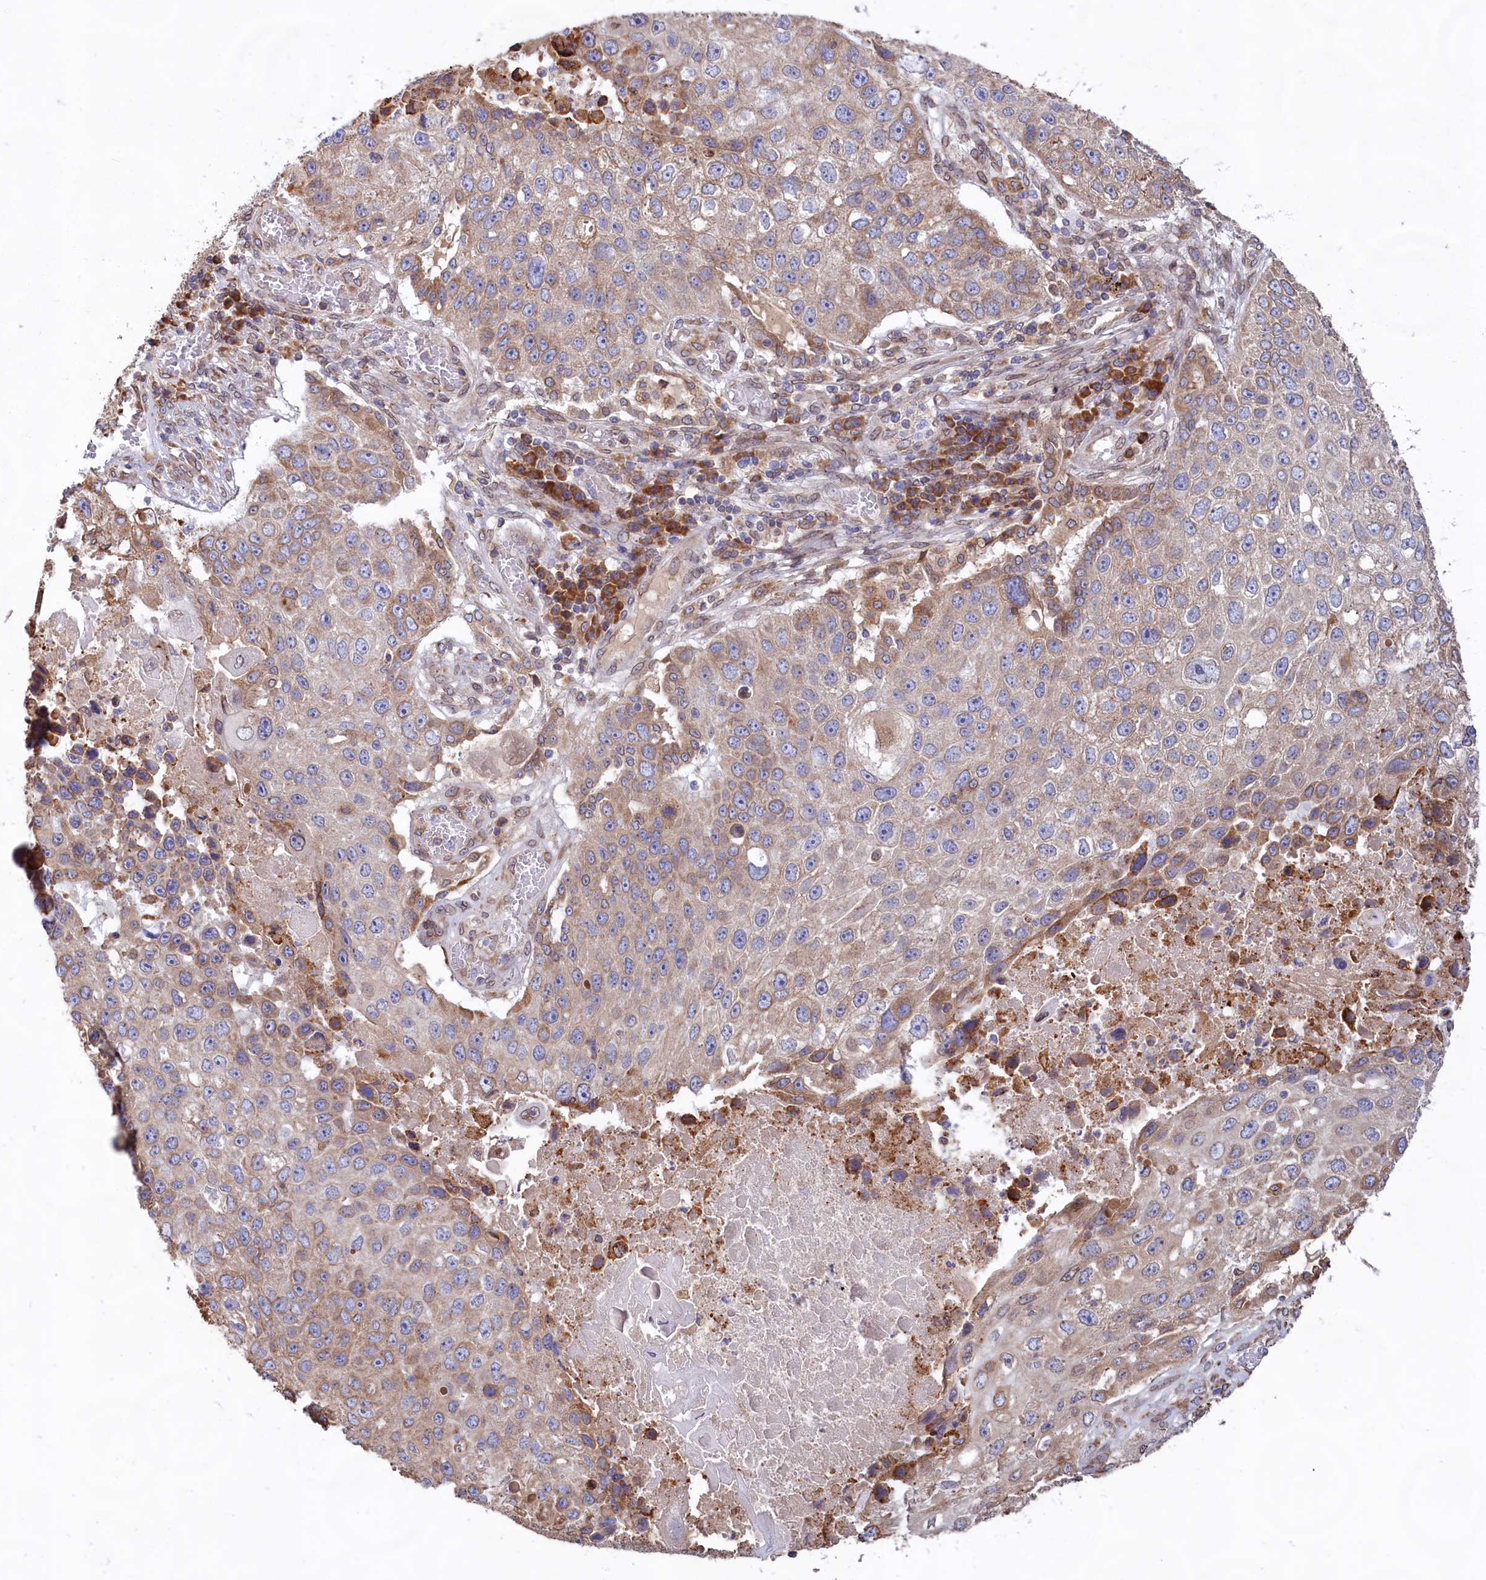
{"staining": {"intensity": "moderate", "quantity": "25%-75%", "location": "cytoplasmic/membranous"}, "tissue": "lung cancer", "cell_type": "Tumor cells", "image_type": "cancer", "snomed": [{"axis": "morphology", "description": "Squamous cell carcinoma, NOS"}, {"axis": "topography", "description": "Lung"}], "caption": "Lung cancer stained for a protein (brown) displays moderate cytoplasmic/membranous positive expression in approximately 25%-75% of tumor cells.", "gene": "TBC1D19", "patient": {"sex": "male", "age": 61}}